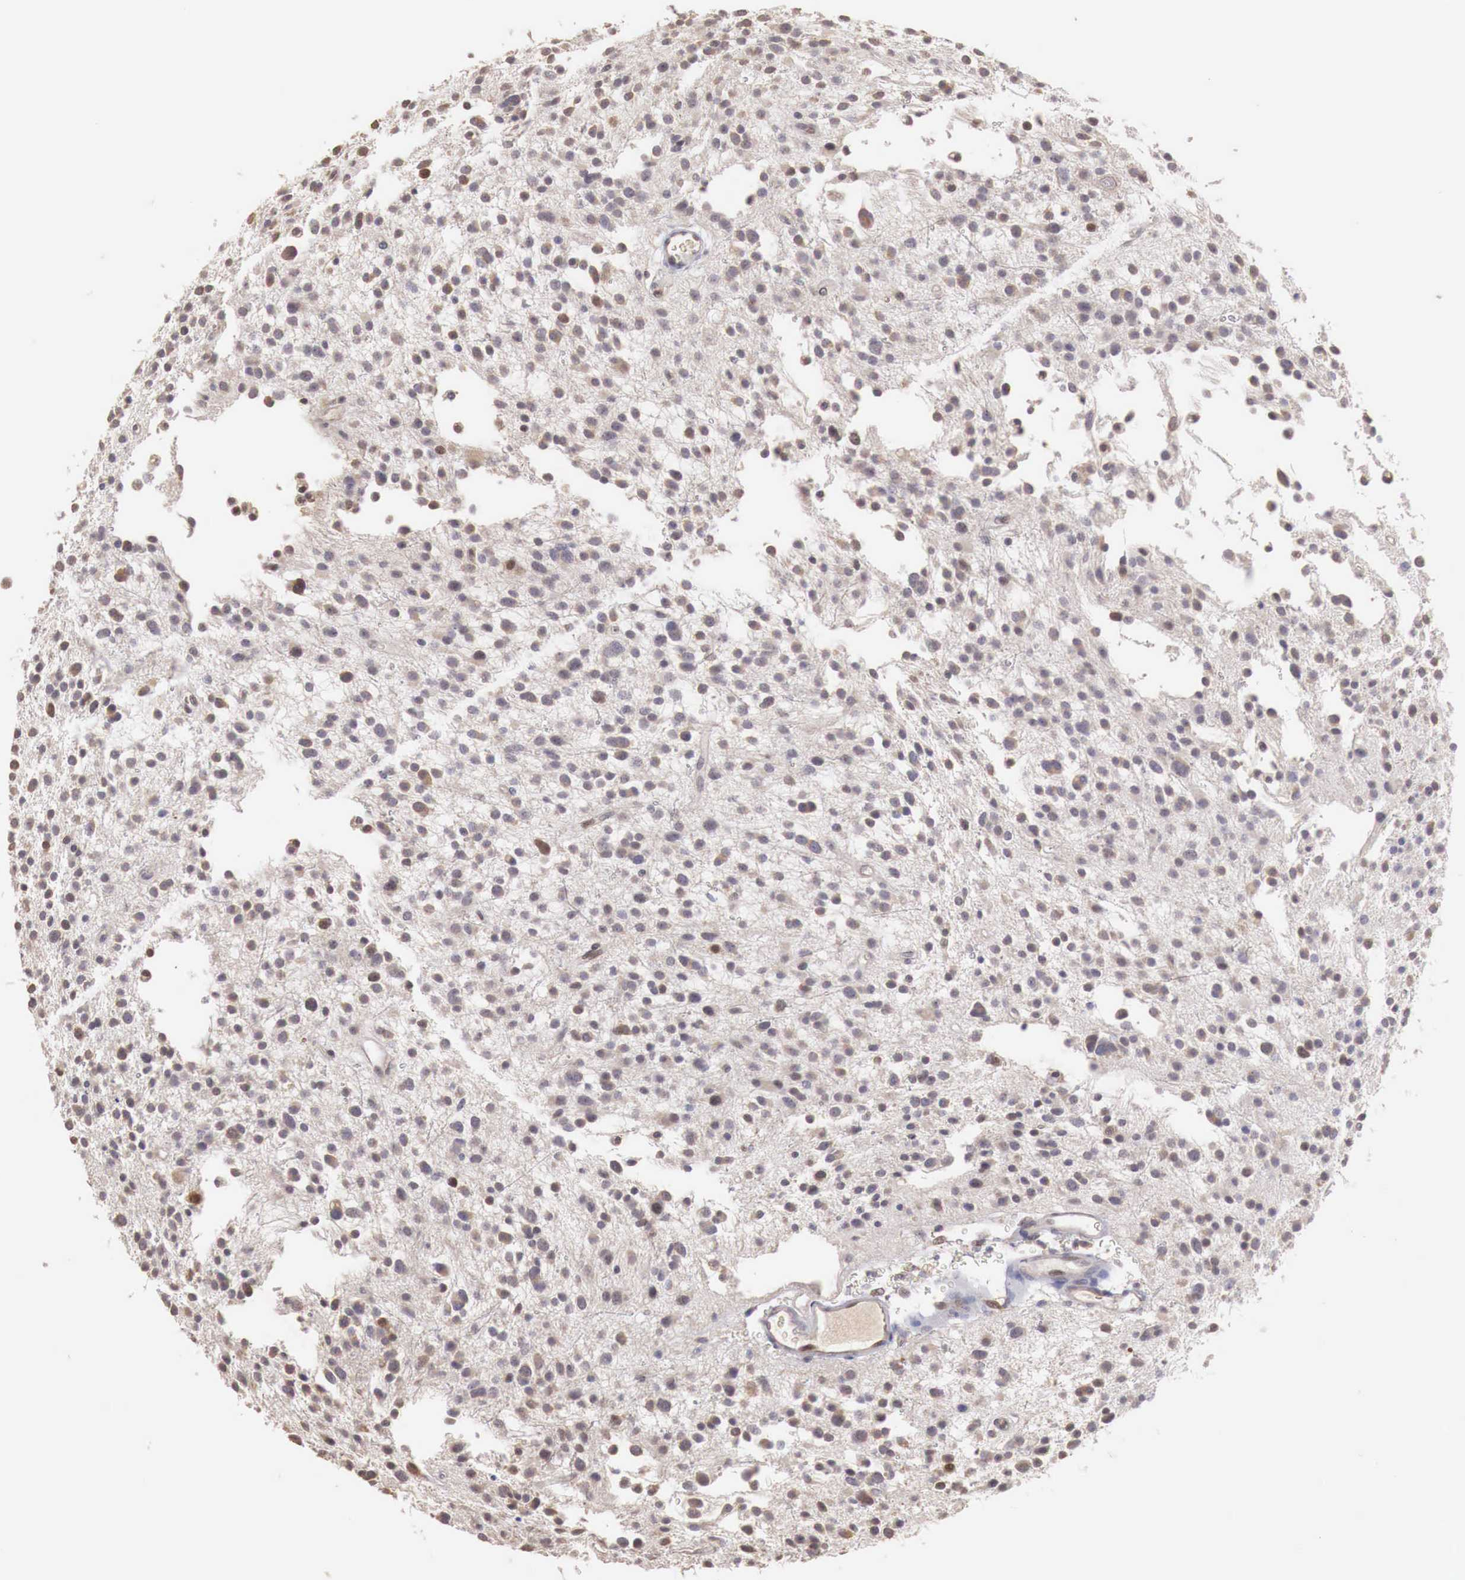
{"staining": {"intensity": "weak", "quantity": ">75%", "location": "cytoplasmic/membranous"}, "tissue": "glioma", "cell_type": "Tumor cells", "image_type": "cancer", "snomed": [{"axis": "morphology", "description": "Glioma, malignant, Low grade"}, {"axis": "topography", "description": "Brain"}], "caption": "Protein expression analysis of low-grade glioma (malignant) exhibits weak cytoplasmic/membranous expression in about >75% of tumor cells.", "gene": "TBC1D9", "patient": {"sex": "female", "age": 36}}